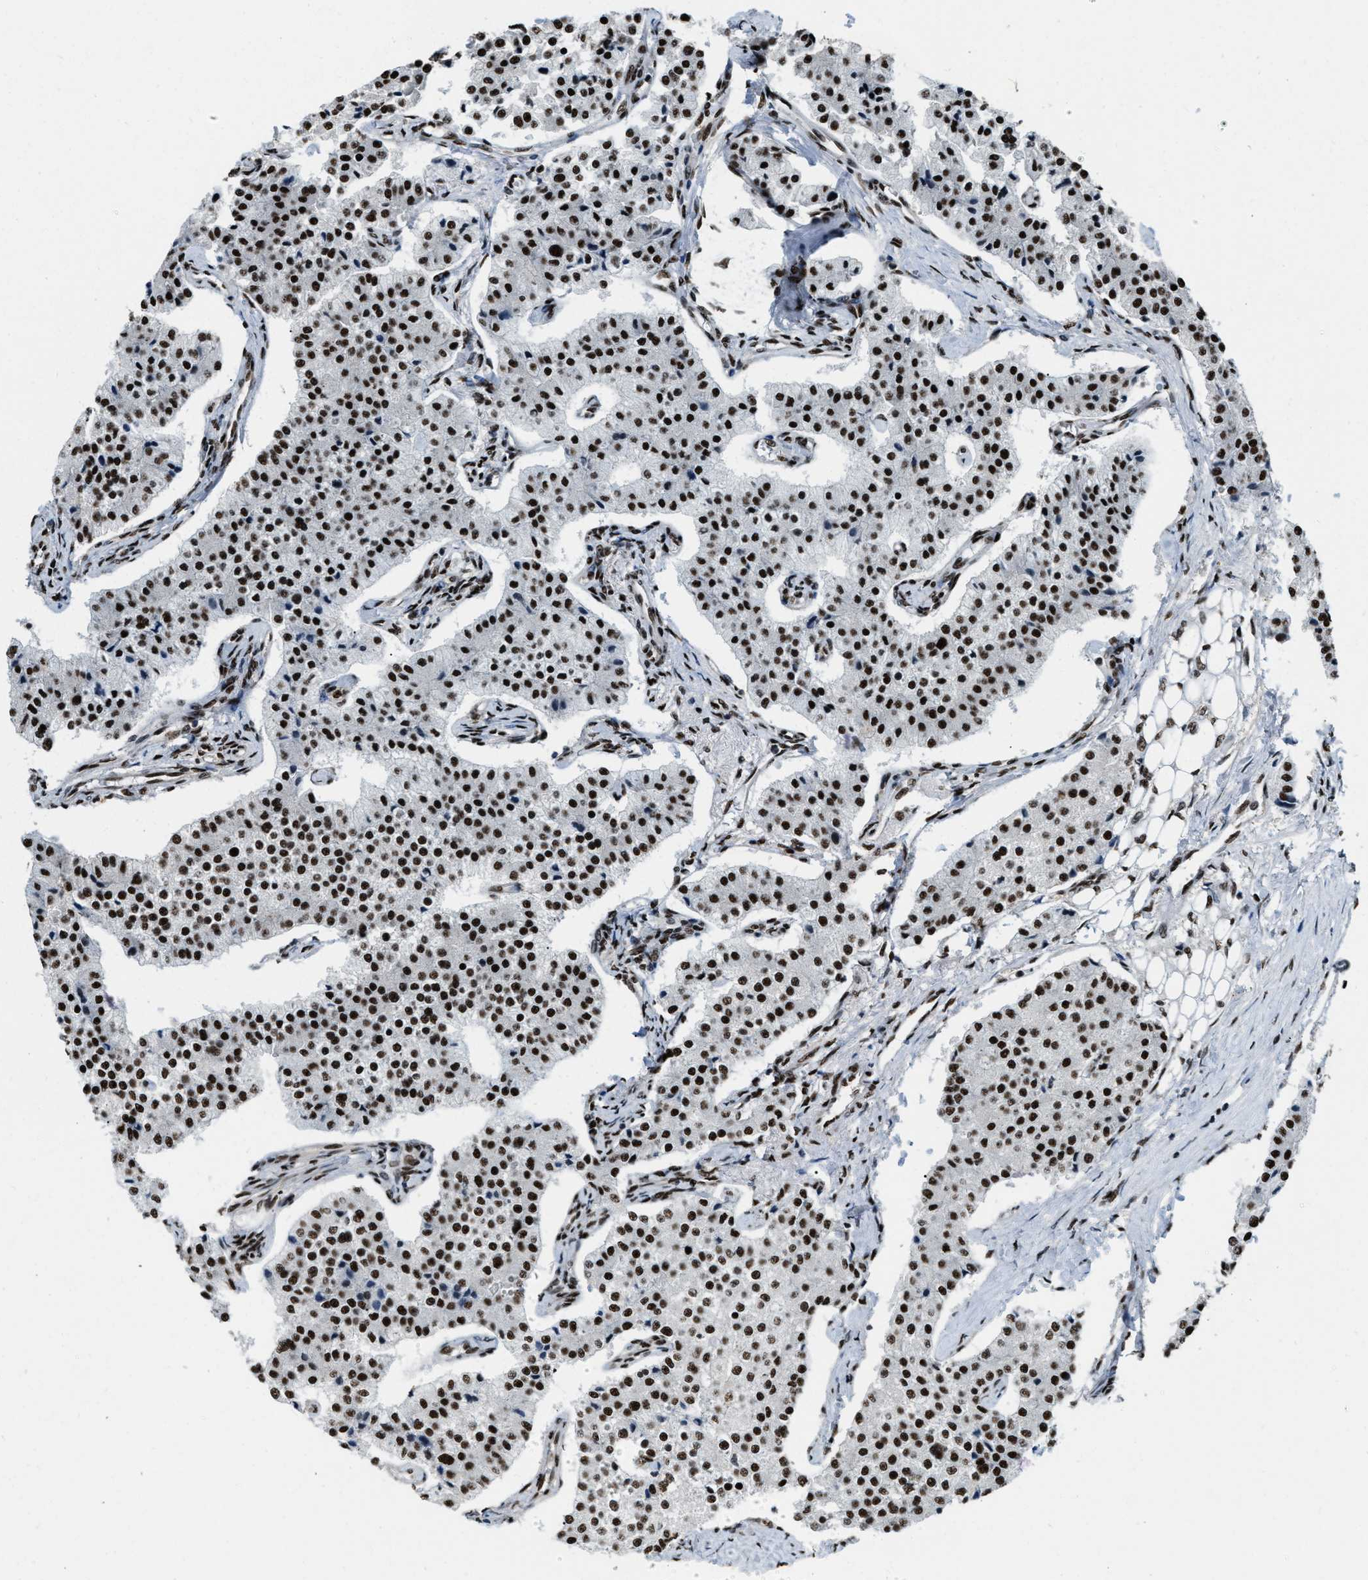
{"staining": {"intensity": "strong", "quantity": ">75%", "location": "nuclear"}, "tissue": "carcinoid", "cell_type": "Tumor cells", "image_type": "cancer", "snomed": [{"axis": "morphology", "description": "Carcinoid, malignant, NOS"}, {"axis": "topography", "description": "Colon"}], "caption": "Carcinoid (malignant) was stained to show a protein in brown. There is high levels of strong nuclear positivity in about >75% of tumor cells.", "gene": "NUMA1", "patient": {"sex": "female", "age": 52}}